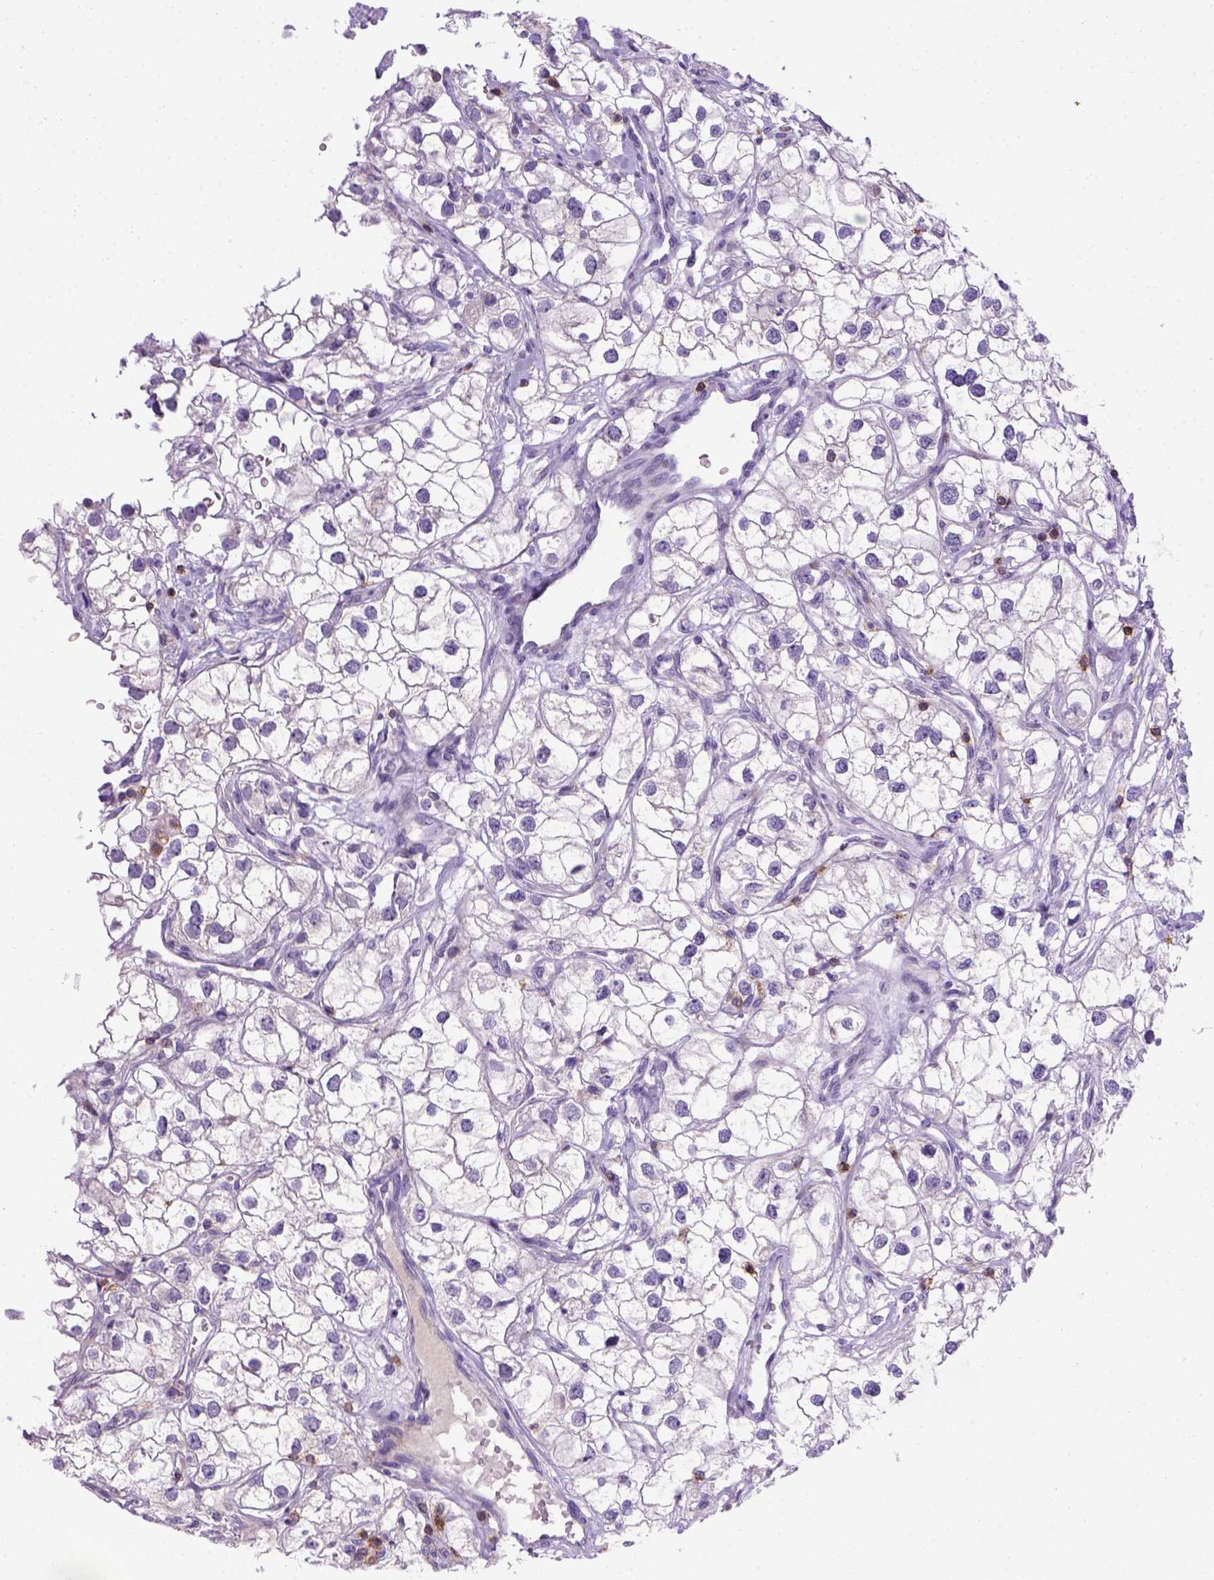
{"staining": {"intensity": "negative", "quantity": "none", "location": "none"}, "tissue": "renal cancer", "cell_type": "Tumor cells", "image_type": "cancer", "snomed": [{"axis": "morphology", "description": "Adenocarcinoma, NOS"}, {"axis": "topography", "description": "Kidney"}], "caption": "Immunohistochemical staining of human renal cancer (adenocarcinoma) reveals no significant staining in tumor cells. The staining was performed using DAB to visualize the protein expression in brown, while the nuclei were stained in blue with hematoxylin (Magnification: 20x).", "gene": "CD3E", "patient": {"sex": "male", "age": 59}}